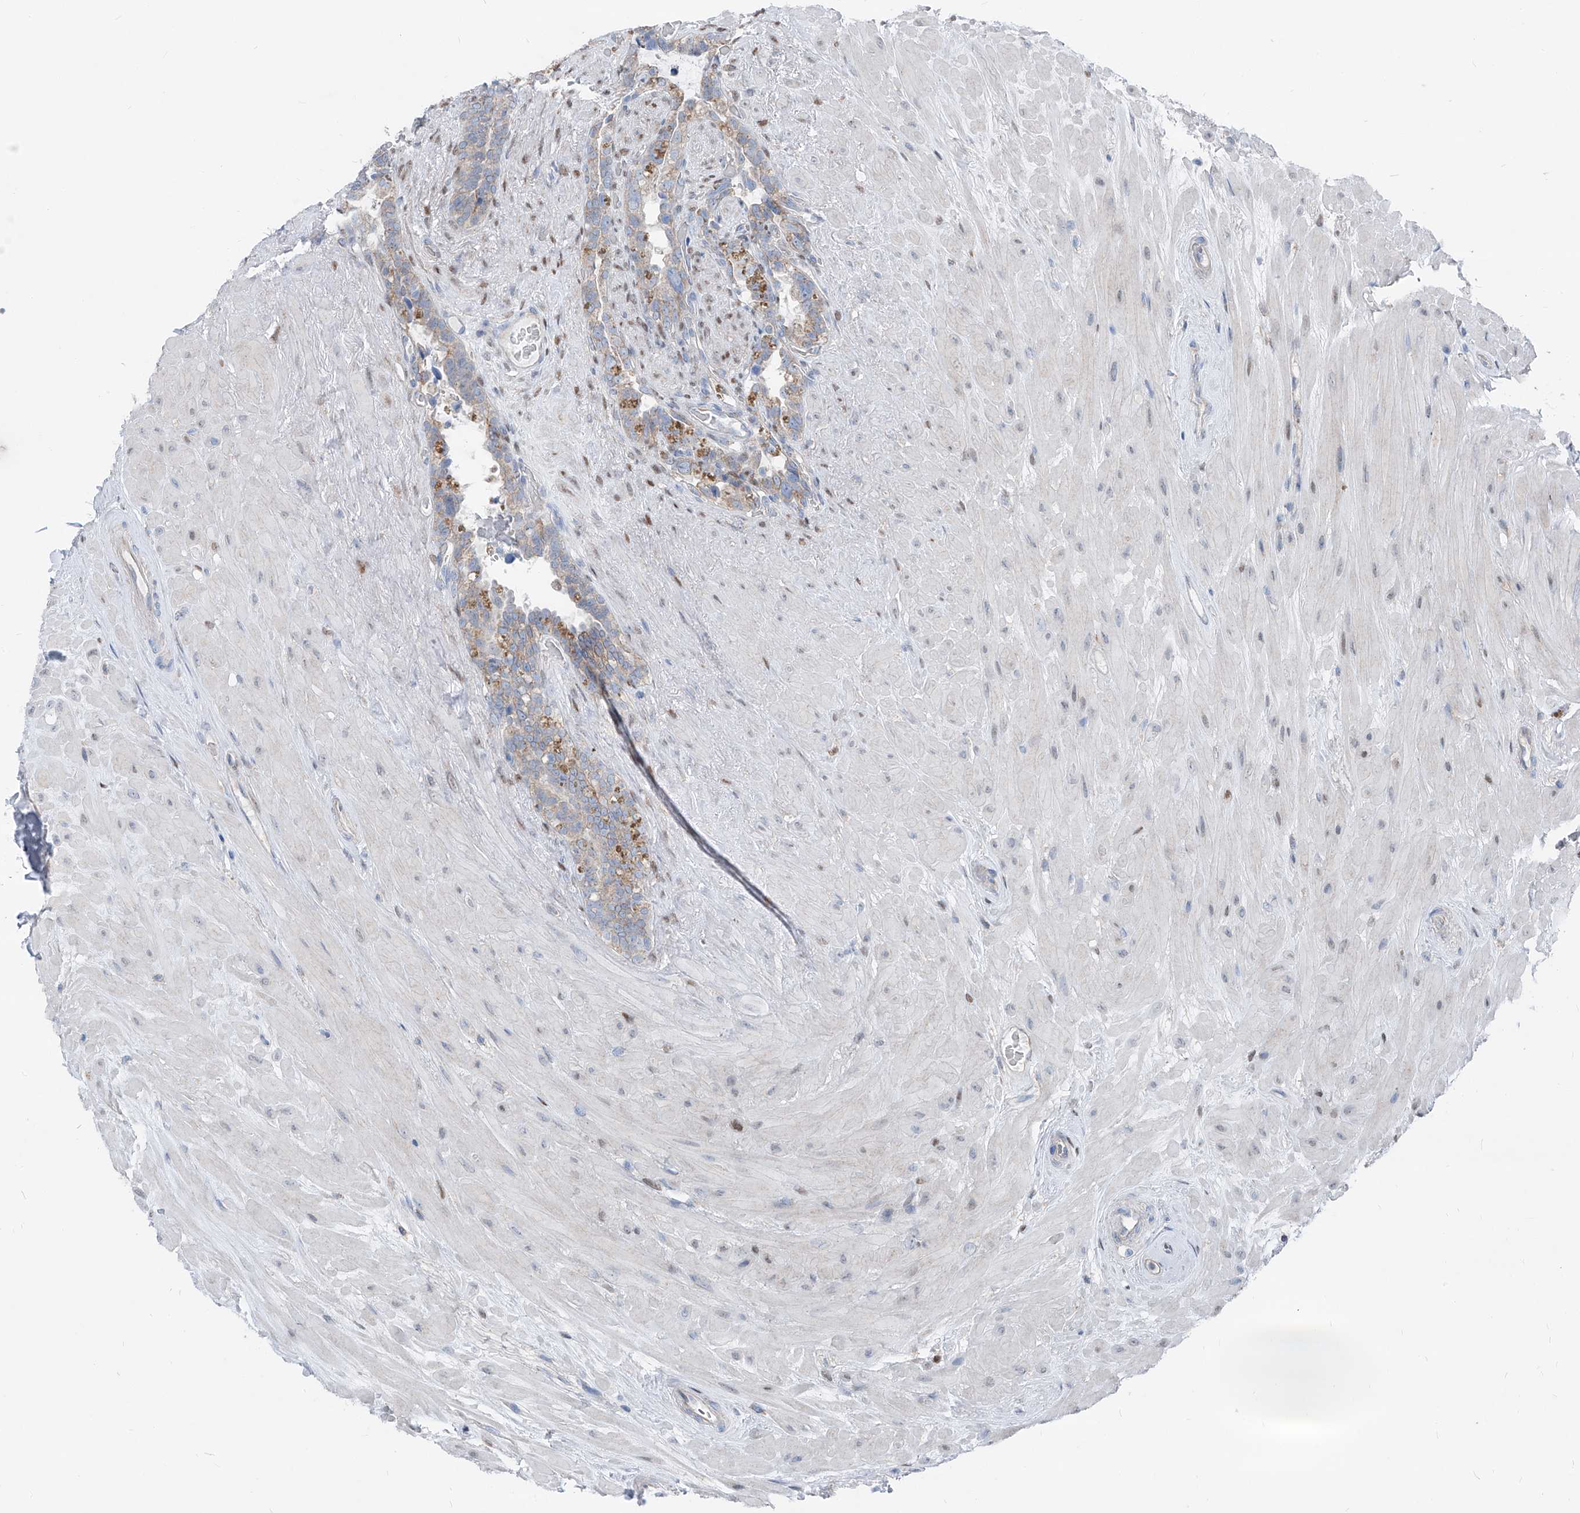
{"staining": {"intensity": "weak", "quantity": "<25%", "location": "cytoplasmic/membranous"}, "tissue": "seminal vesicle", "cell_type": "Glandular cells", "image_type": "normal", "snomed": [{"axis": "morphology", "description": "Normal tissue, NOS"}, {"axis": "topography", "description": "Seminal veicle"}], "caption": "A histopathology image of seminal vesicle stained for a protein displays no brown staining in glandular cells. (Stains: DAB (3,3'-diaminobenzidine) immunohistochemistry (IHC) with hematoxylin counter stain, Microscopy: brightfield microscopy at high magnification).", "gene": "AGPS", "patient": {"sex": "male", "age": 80}}